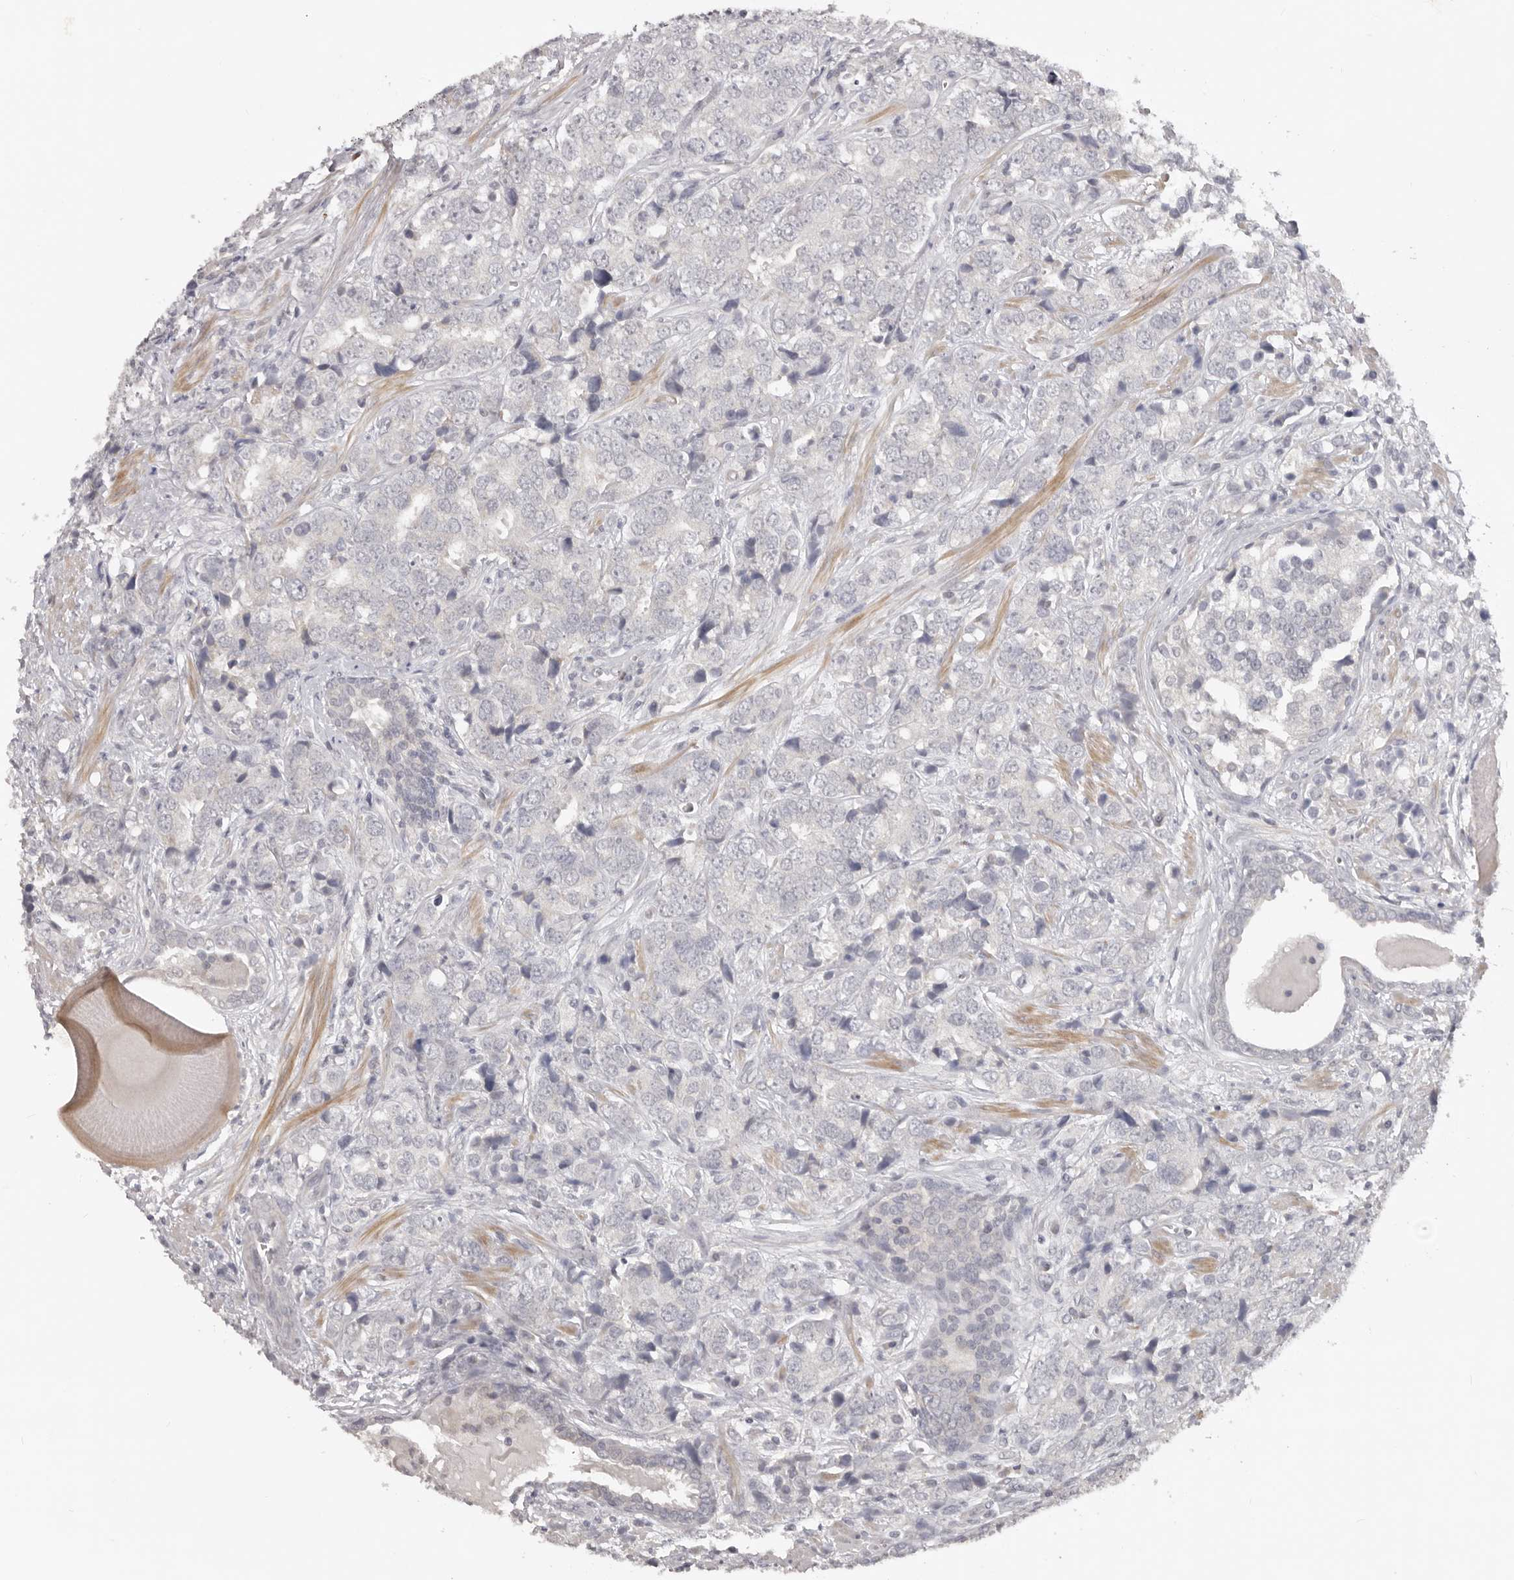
{"staining": {"intensity": "negative", "quantity": "none", "location": "none"}, "tissue": "prostate cancer", "cell_type": "Tumor cells", "image_type": "cancer", "snomed": [{"axis": "morphology", "description": "Adenocarcinoma, High grade"}, {"axis": "topography", "description": "Prostate"}], "caption": "Protein analysis of prostate cancer reveals no significant expression in tumor cells. (DAB immunohistochemistry, high magnification).", "gene": "TNR", "patient": {"sex": "male", "age": 71}}